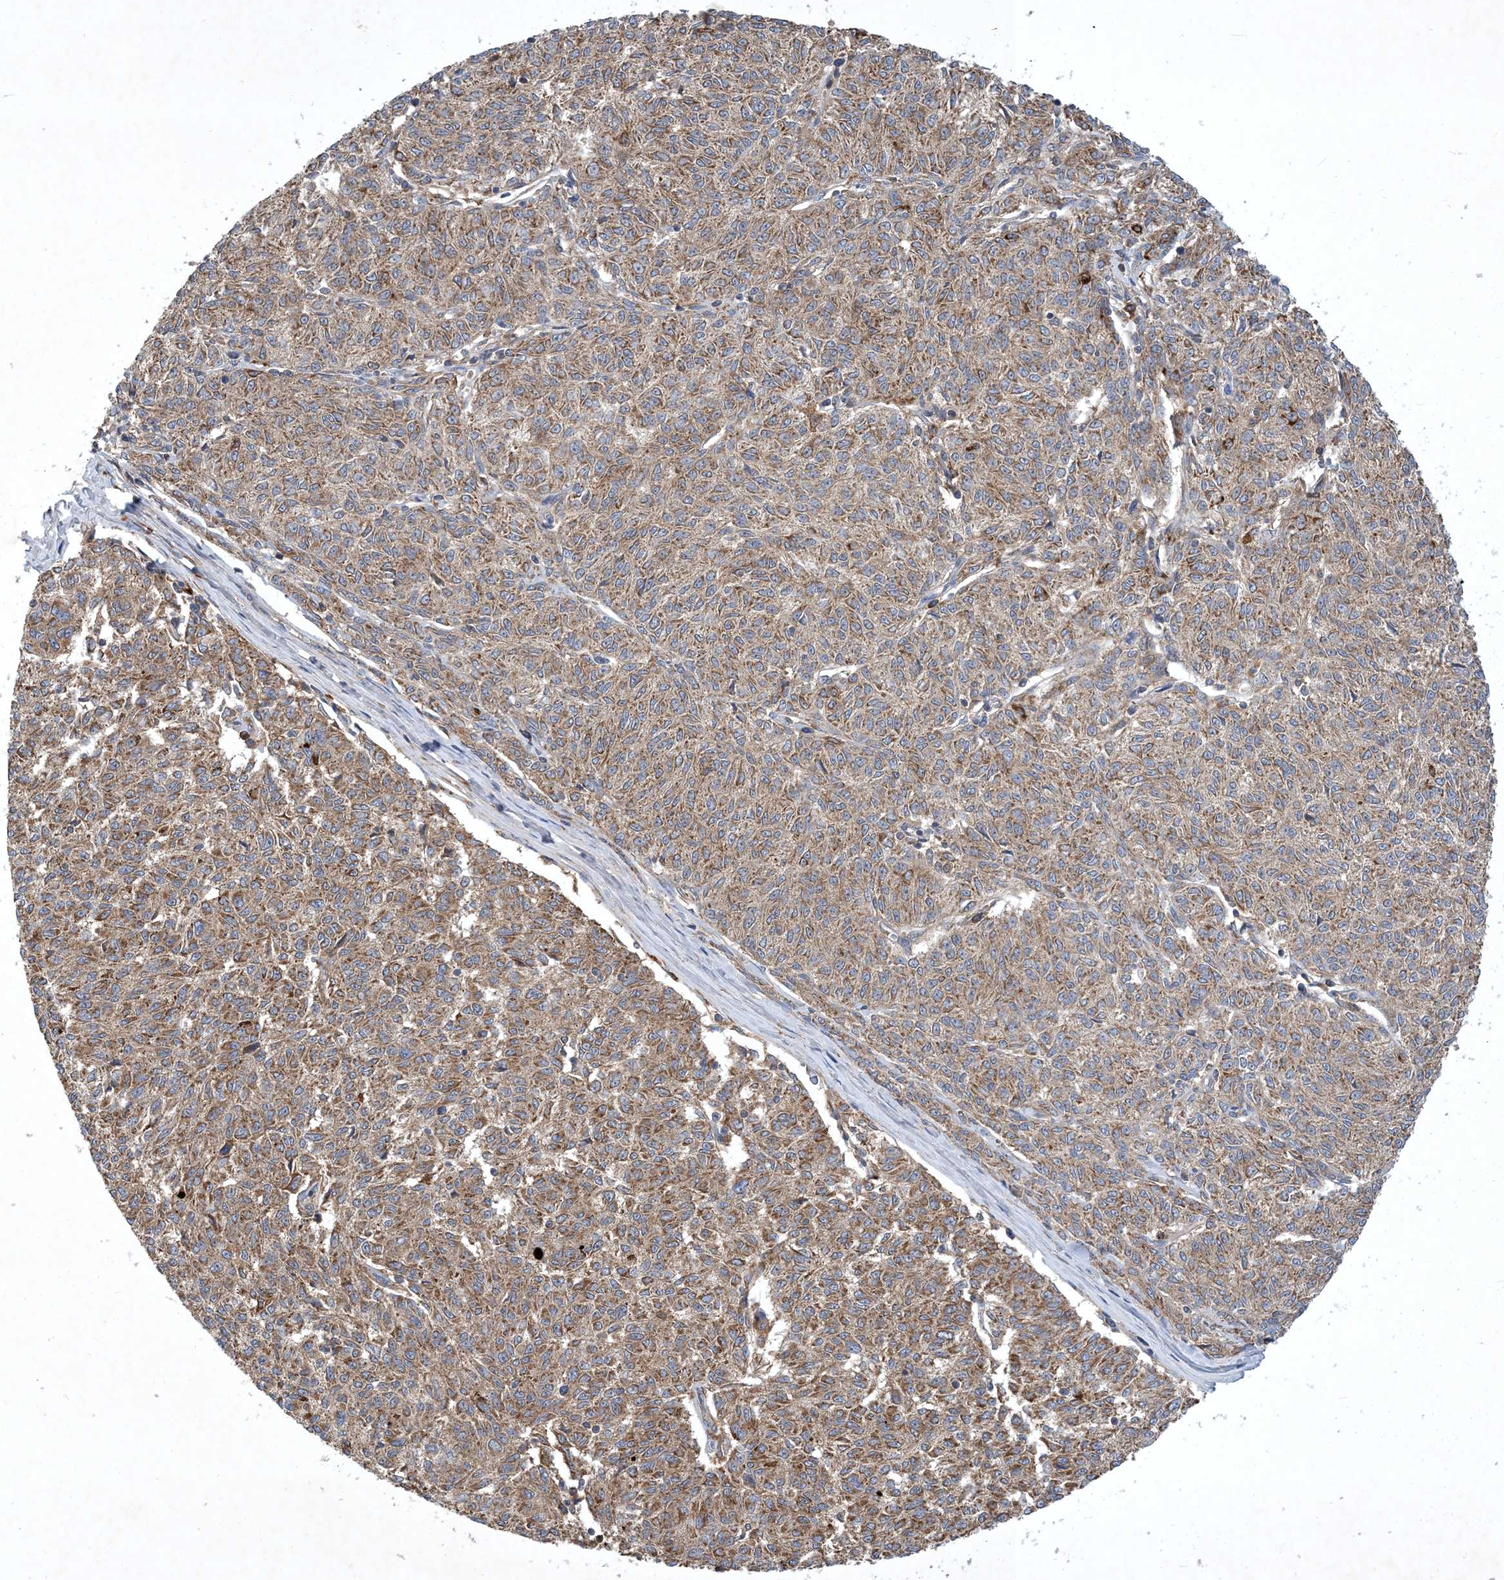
{"staining": {"intensity": "moderate", "quantity": ">75%", "location": "cytoplasmic/membranous"}, "tissue": "melanoma", "cell_type": "Tumor cells", "image_type": "cancer", "snomed": [{"axis": "morphology", "description": "Malignant melanoma, NOS"}, {"axis": "topography", "description": "Skin"}], "caption": "Melanoma stained for a protein (brown) reveals moderate cytoplasmic/membranous positive positivity in approximately >75% of tumor cells.", "gene": "STK19", "patient": {"sex": "female", "age": 72}}